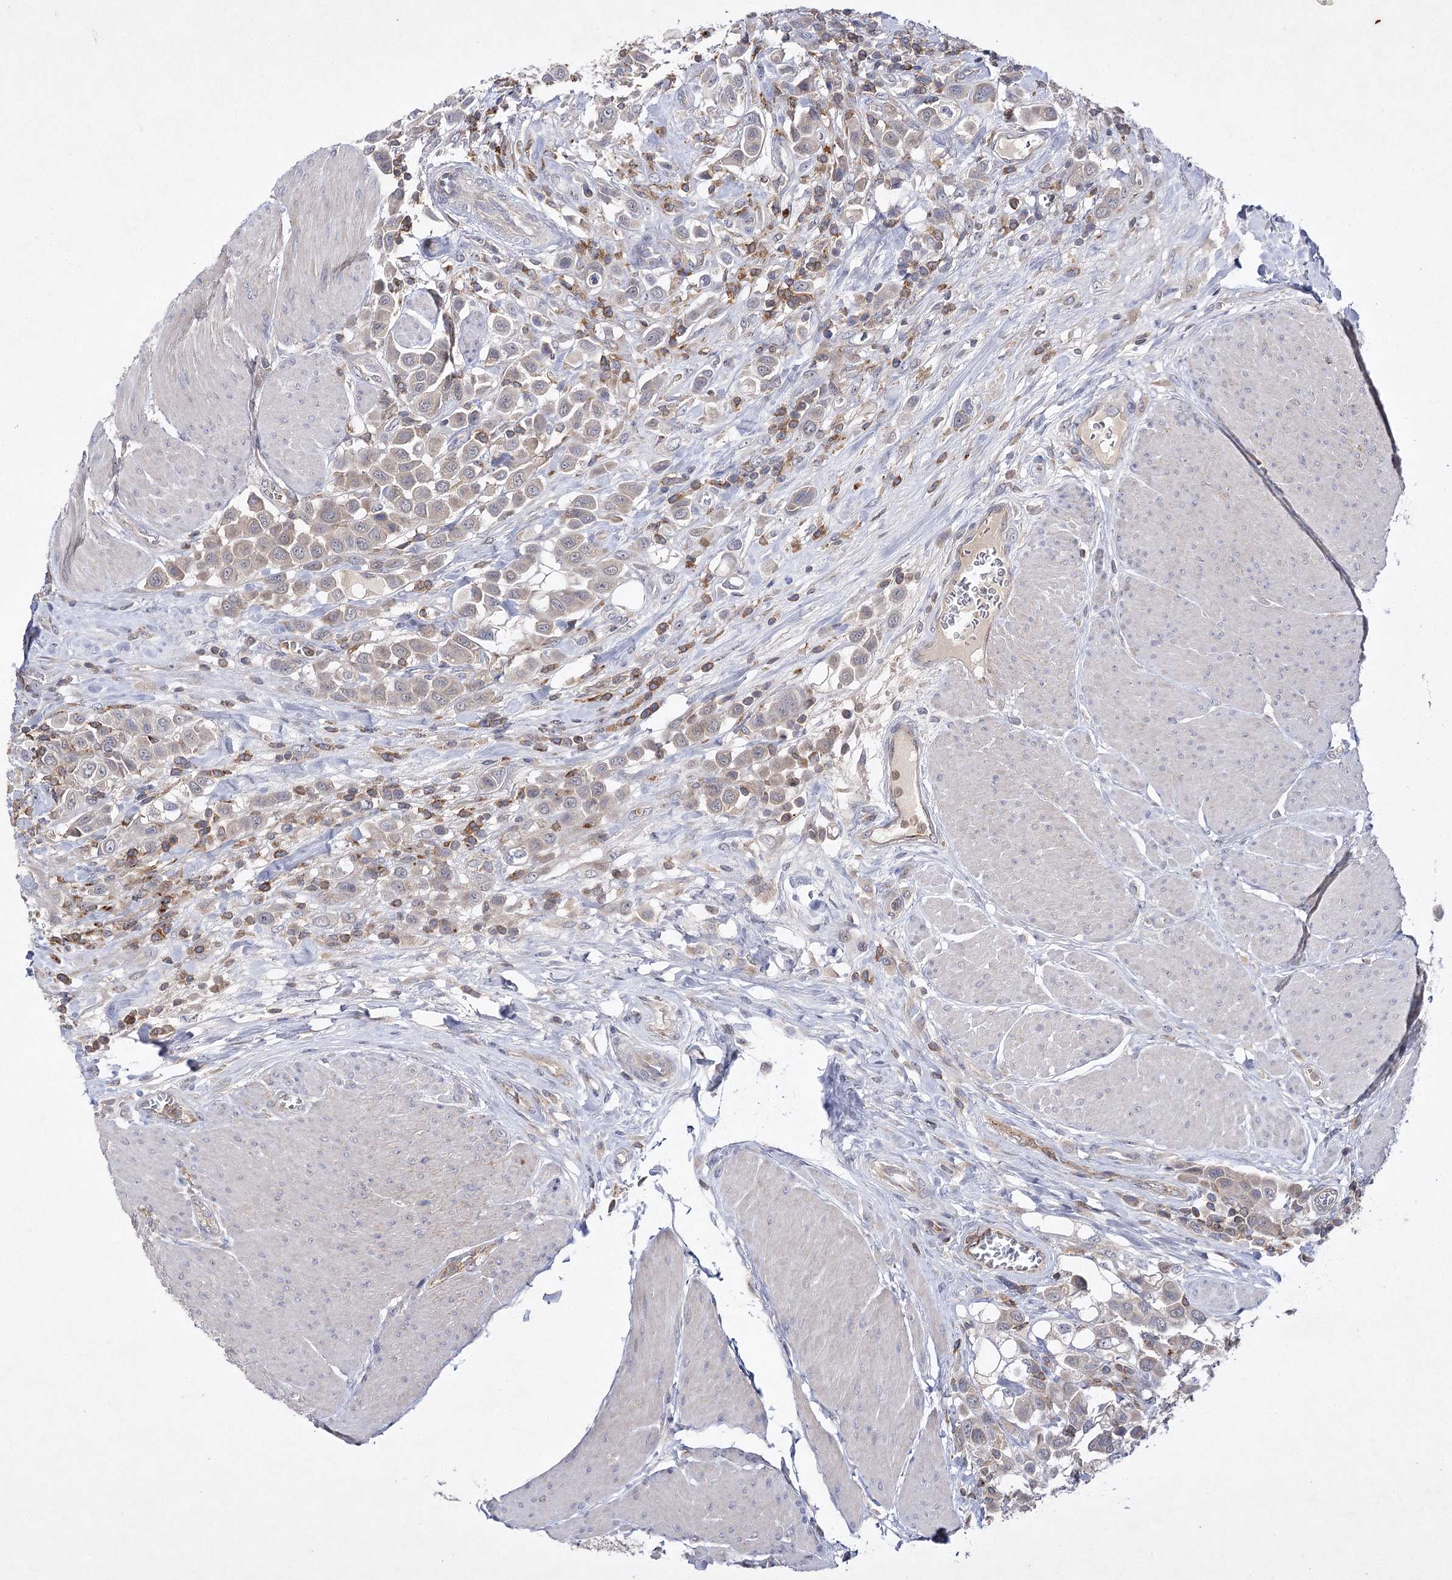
{"staining": {"intensity": "weak", "quantity": "<25%", "location": "cytoplasmic/membranous"}, "tissue": "urothelial cancer", "cell_type": "Tumor cells", "image_type": "cancer", "snomed": [{"axis": "morphology", "description": "Urothelial carcinoma, High grade"}, {"axis": "topography", "description": "Urinary bladder"}], "caption": "Histopathology image shows no protein expression in tumor cells of high-grade urothelial carcinoma tissue. The staining was performed using DAB (3,3'-diaminobenzidine) to visualize the protein expression in brown, while the nuclei were stained in blue with hematoxylin (Magnification: 20x).", "gene": "BCR", "patient": {"sex": "male", "age": 50}}